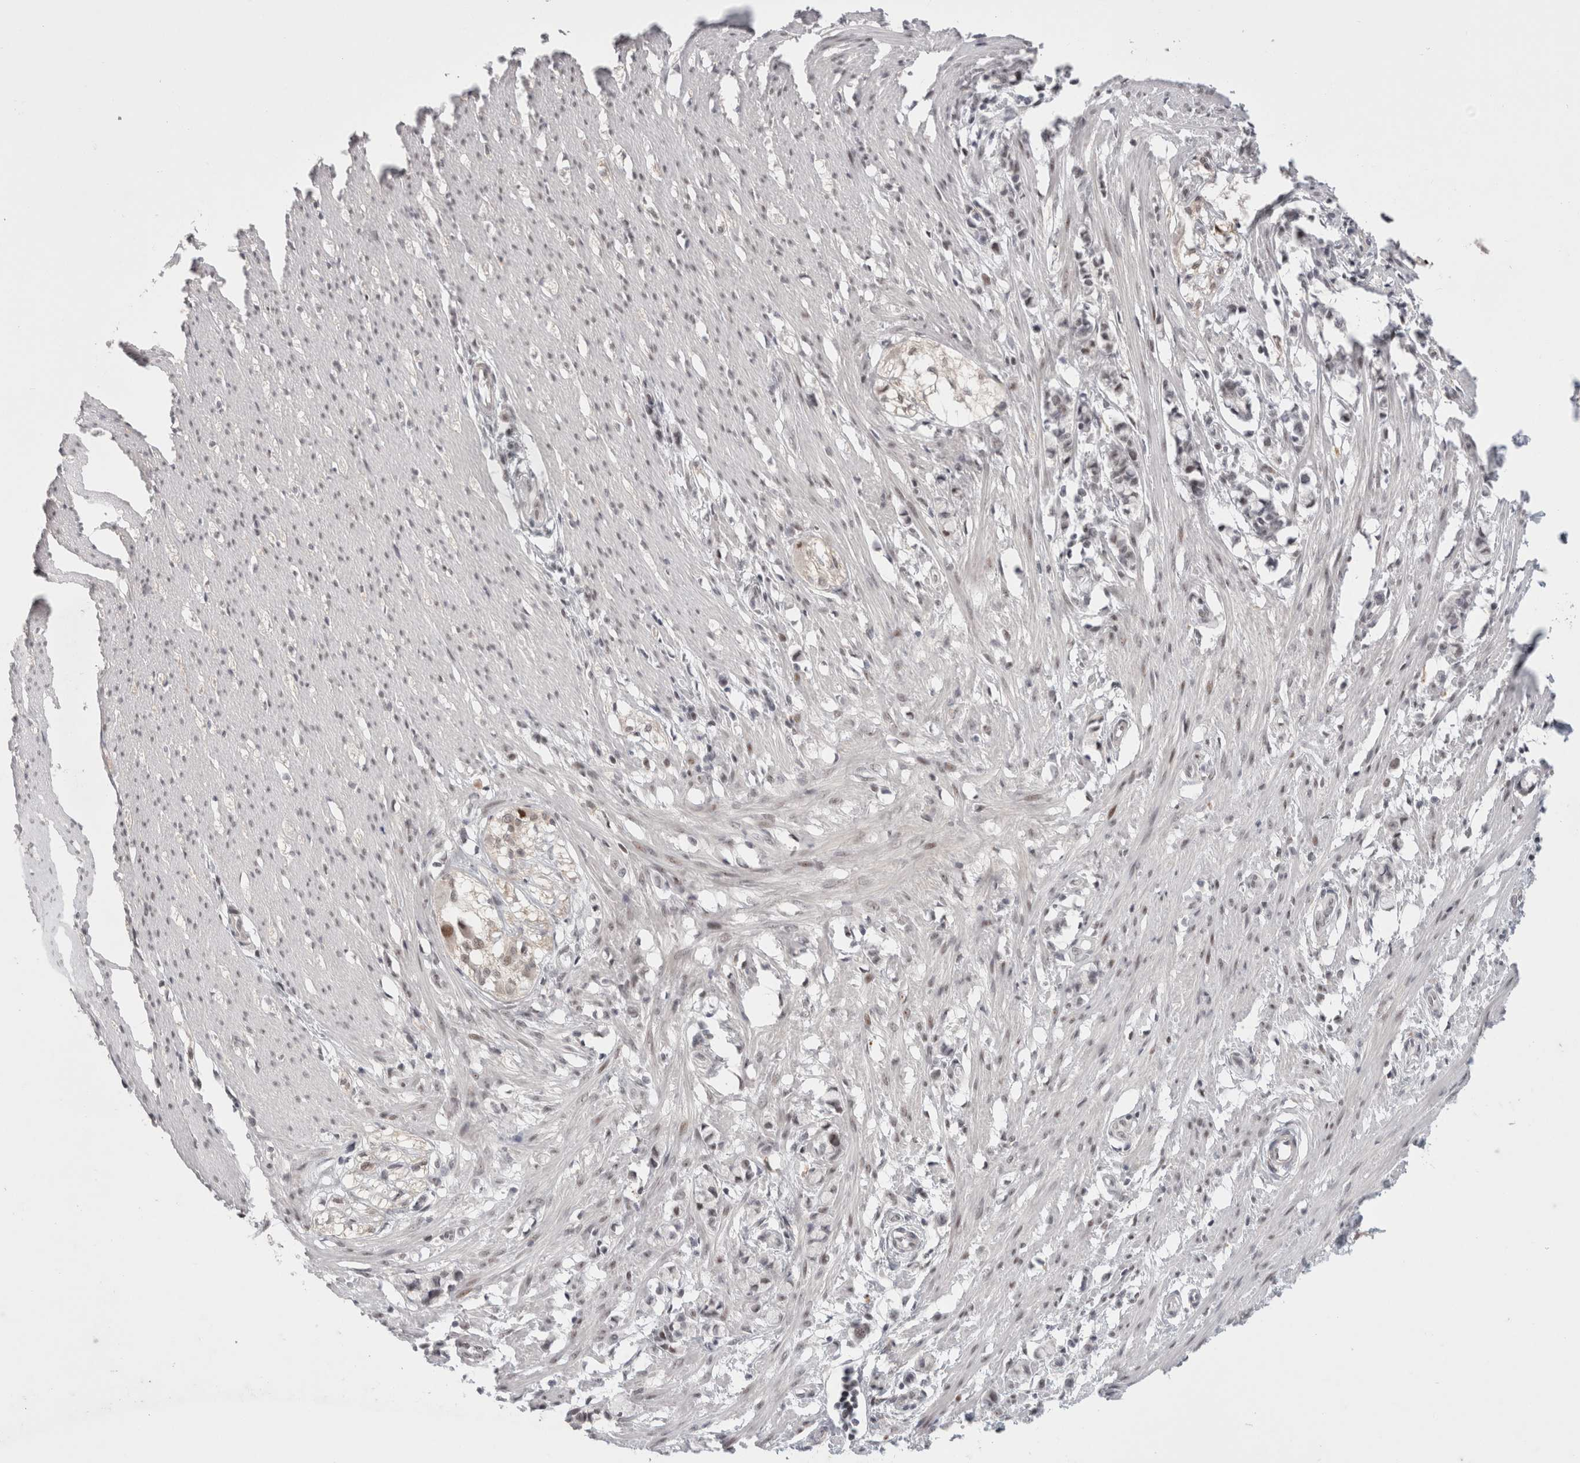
{"staining": {"intensity": "moderate", "quantity": "25%-75%", "location": "nuclear"}, "tissue": "smooth muscle", "cell_type": "Smooth muscle cells", "image_type": "normal", "snomed": [{"axis": "morphology", "description": "Normal tissue, NOS"}, {"axis": "morphology", "description": "Adenocarcinoma, NOS"}, {"axis": "topography", "description": "Smooth muscle"}, {"axis": "topography", "description": "Colon"}], "caption": "Smooth muscle stained with DAB IHC demonstrates medium levels of moderate nuclear expression in about 25%-75% of smooth muscle cells. (DAB (3,3'-diaminobenzidine) = brown stain, brightfield microscopy at high magnification).", "gene": "SENP6", "patient": {"sex": "male", "age": 14}}